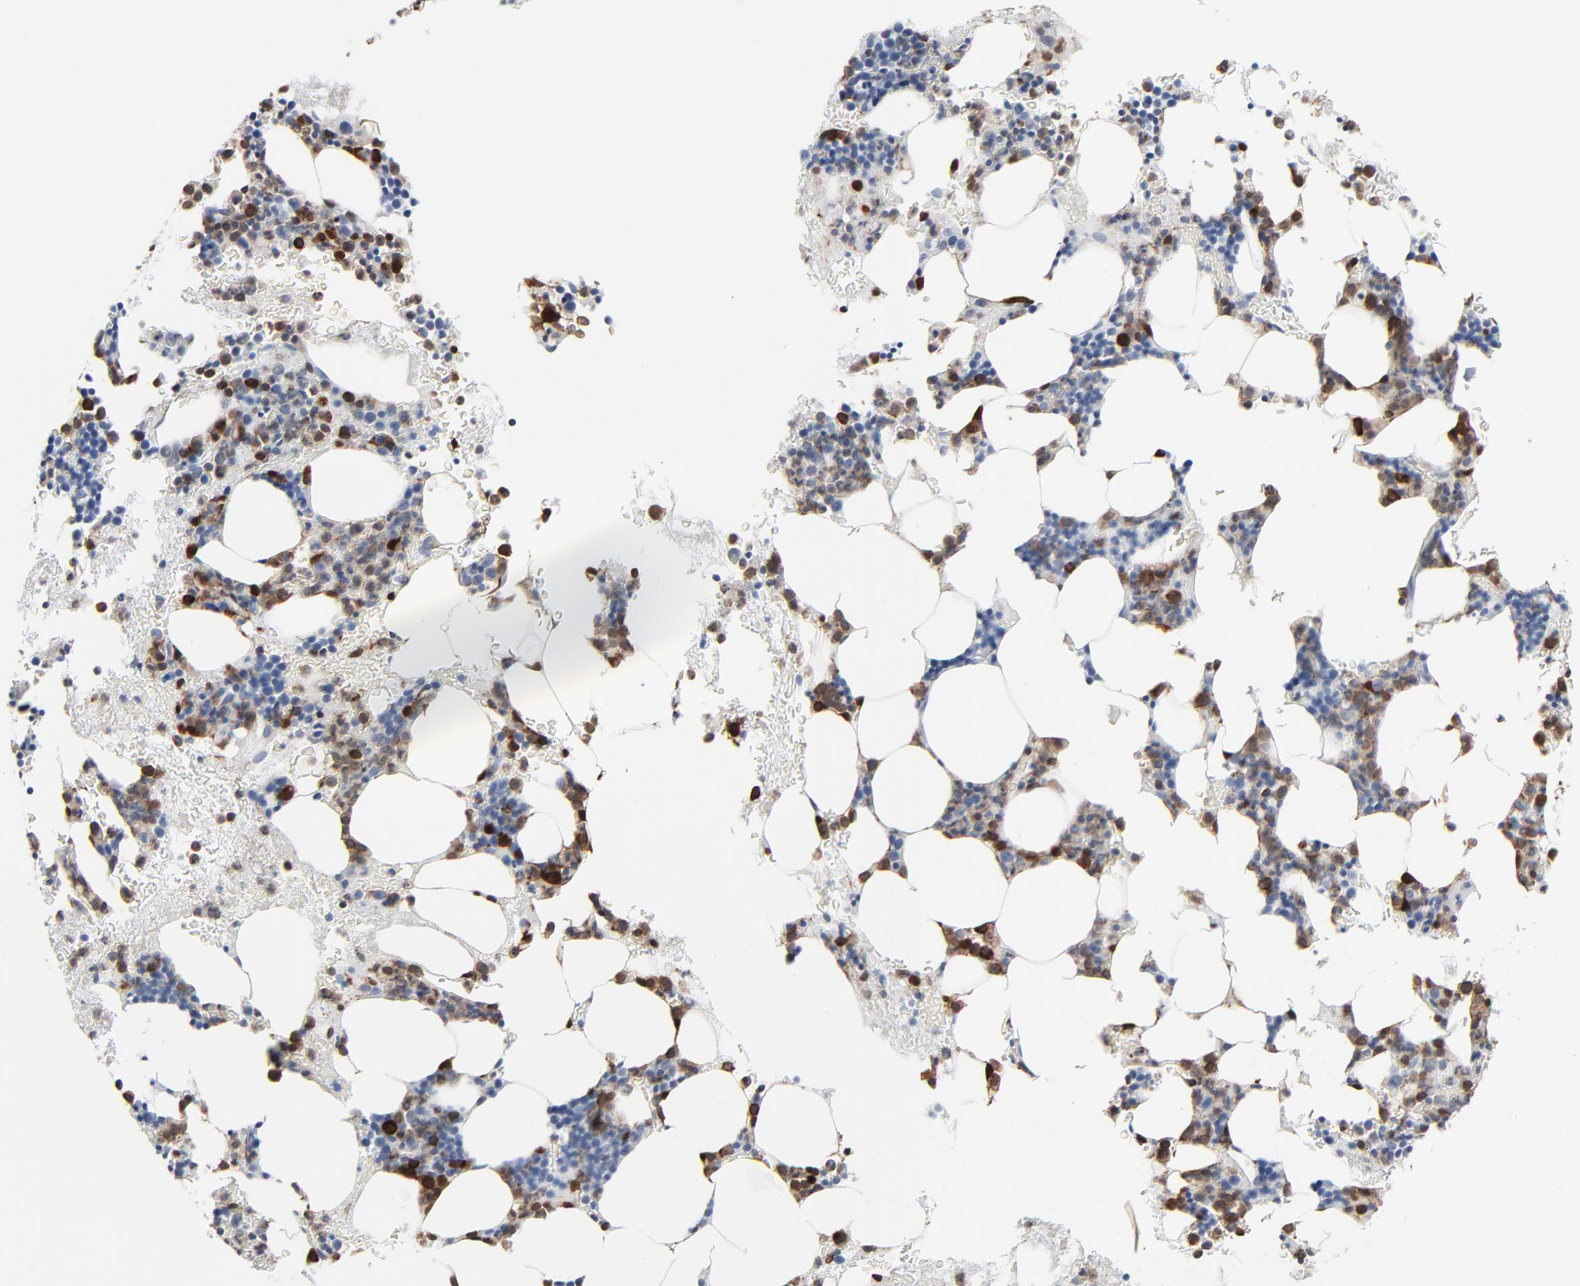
{"staining": {"intensity": "strong", "quantity": "25%-75%", "location": "cytoplasmic/membranous"}, "tissue": "bone marrow", "cell_type": "Hematopoietic cells", "image_type": "normal", "snomed": [{"axis": "morphology", "description": "Normal tissue, NOS"}, {"axis": "topography", "description": "Bone marrow"}], "caption": "Protein staining by immunohistochemistry (IHC) demonstrates strong cytoplasmic/membranous positivity in approximately 25%-75% of hematopoietic cells in unremarkable bone marrow. The staining was performed using DAB (3,3'-diaminobenzidine), with brown indicating positive protein expression. Nuclei are stained blue with hematoxylin.", "gene": "PHGDH", "patient": {"sex": "male", "age": 78}}